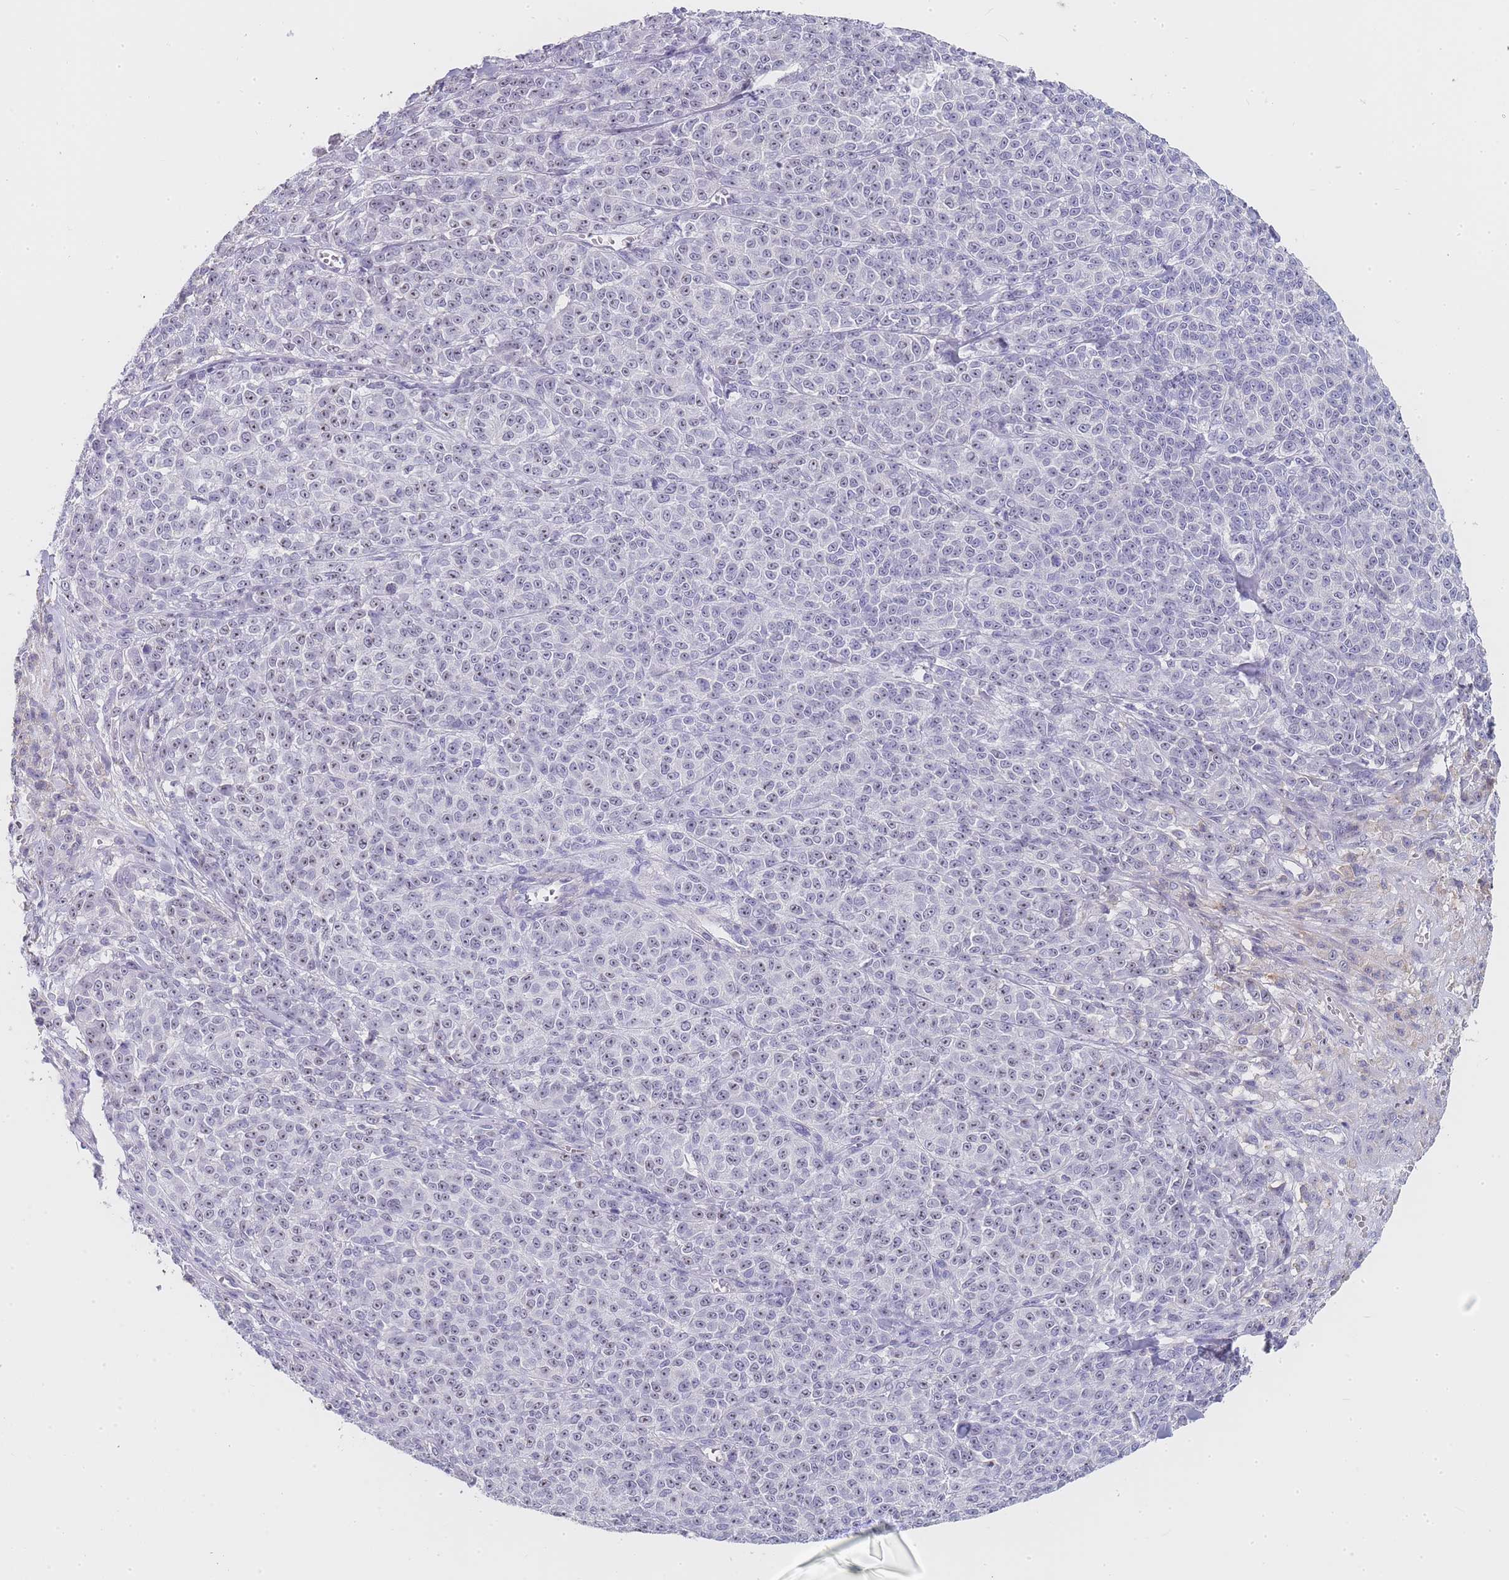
{"staining": {"intensity": "weak", "quantity": ">75%", "location": "nuclear"}, "tissue": "melanoma", "cell_type": "Tumor cells", "image_type": "cancer", "snomed": [{"axis": "morphology", "description": "Normal tissue, NOS"}, {"axis": "morphology", "description": "Malignant melanoma, NOS"}, {"axis": "topography", "description": "Skin"}], "caption": "Tumor cells demonstrate low levels of weak nuclear positivity in about >75% of cells in human melanoma.", "gene": "NOP14", "patient": {"sex": "female", "age": 34}}